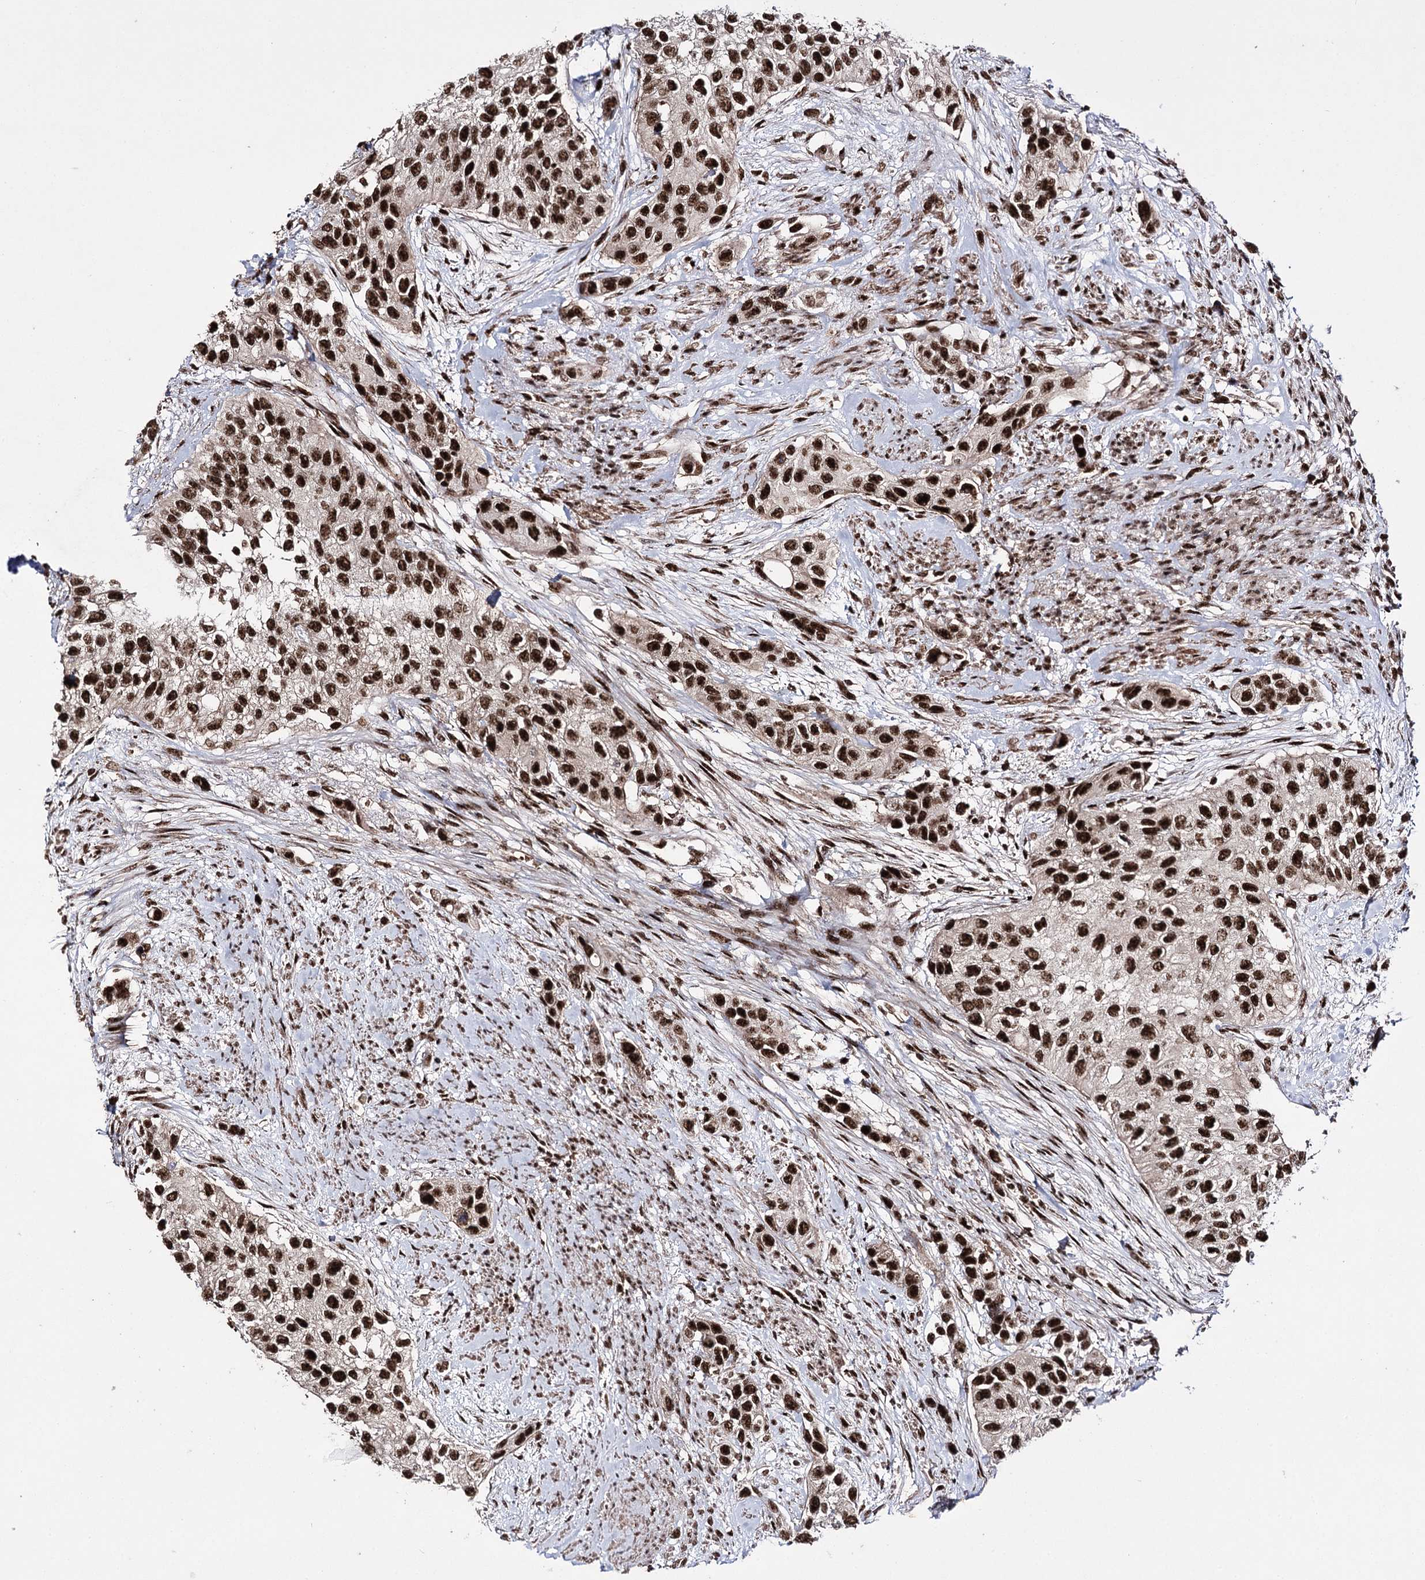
{"staining": {"intensity": "strong", "quantity": ">75%", "location": "nuclear"}, "tissue": "urothelial cancer", "cell_type": "Tumor cells", "image_type": "cancer", "snomed": [{"axis": "morphology", "description": "Normal tissue, NOS"}, {"axis": "morphology", "description": "Urothelial carcinoma, High grade"}, {"axis": "topography", "description": "Vascular tissue"}, {"axis": "topography", "description": "Urinary bladder"}], "caption": "An immunohistochemistry histopathology image of tumor tissue is shown. Protein staining in brown labels strong nuclear positivity in urothelial carcinoma (high-grade) within tumor cells.", "gene": "PRPF40A", "patient": {"sex": "female", "age": 56}}